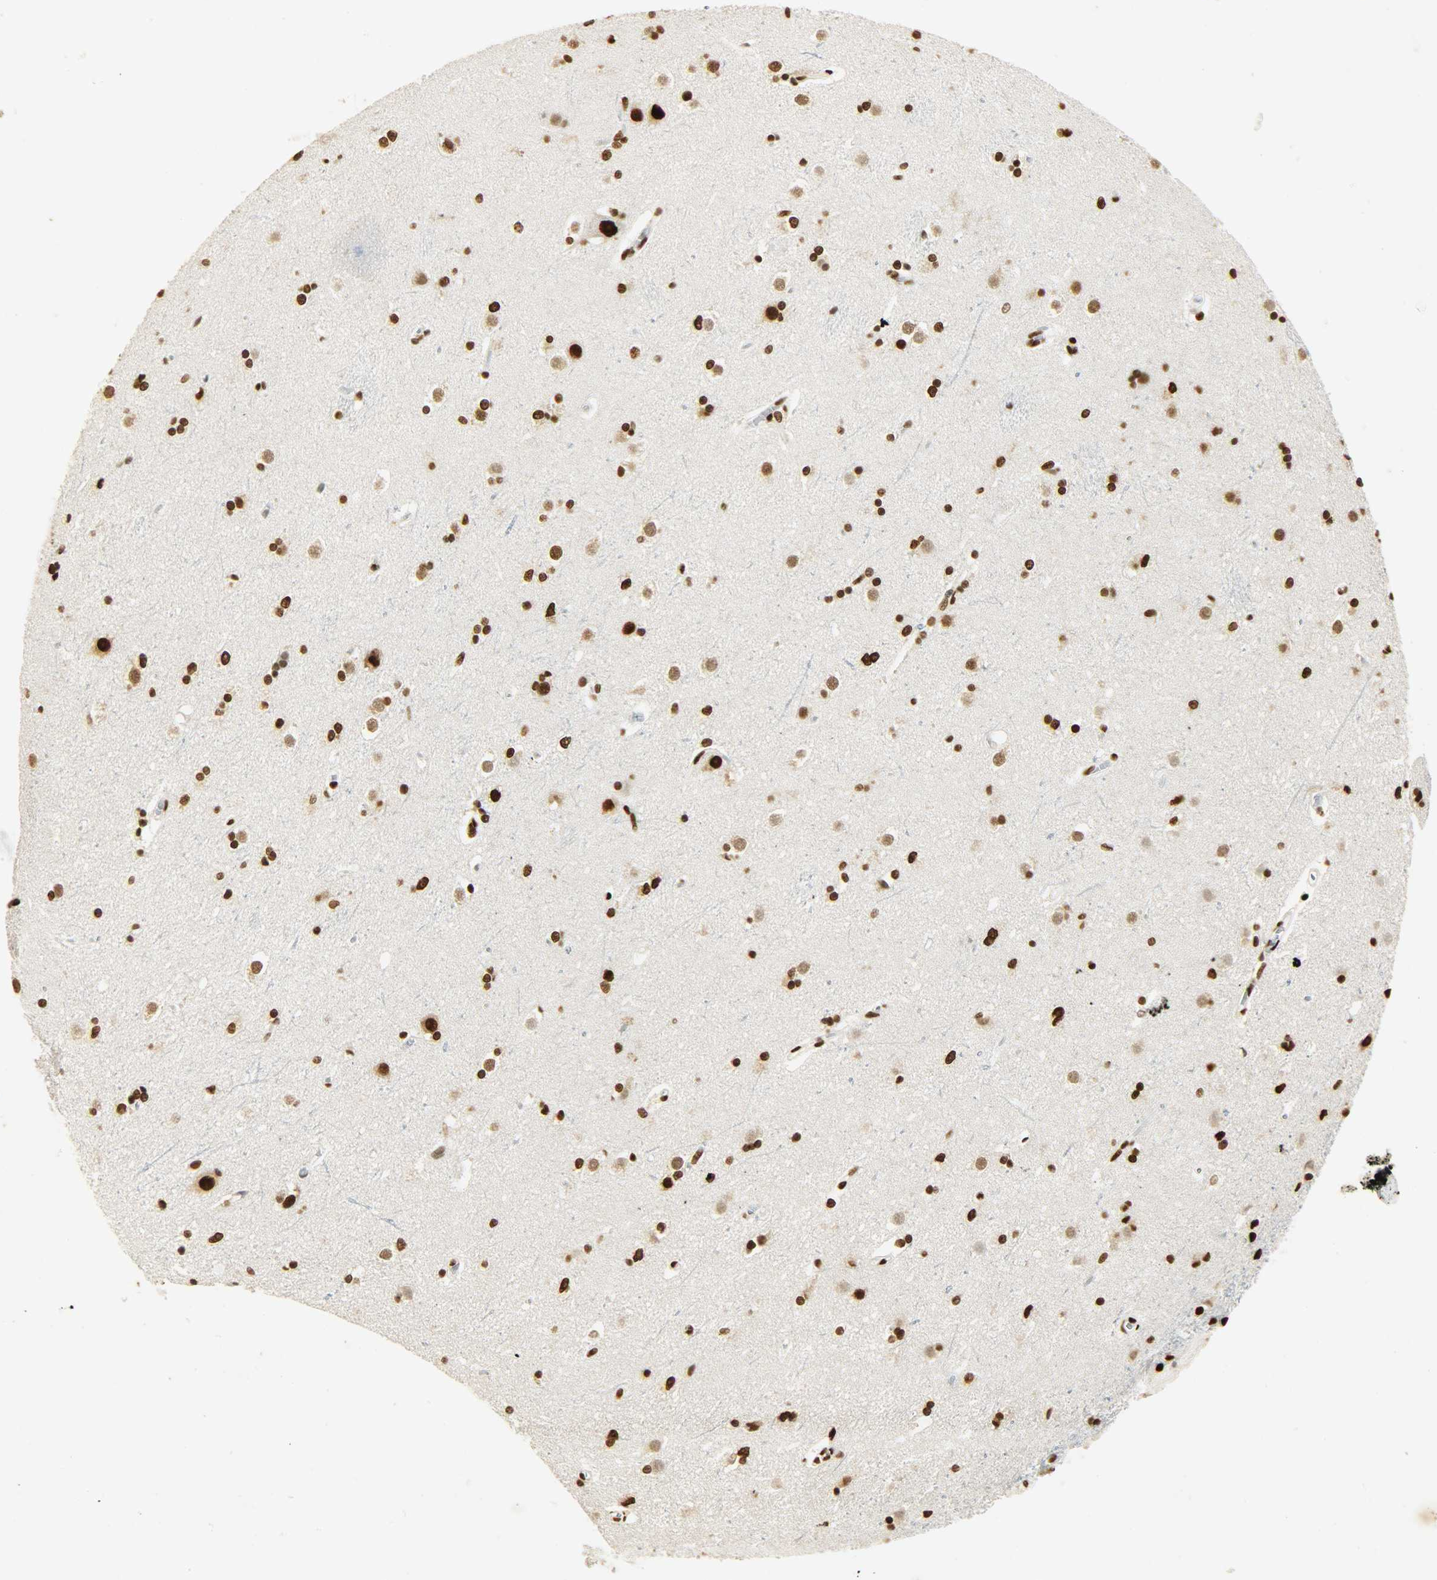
{"staining": {"intensity": "moderate", "quantity": ">75%", "location": "nuclear"}, "tissue": "caudate", "cell_type": "Glial cells", "image_type": "normal", "snomed": [{"axis": "morphology", "description": "Normal tissue, NOS"}, {"axis": "topography", "description": "Lateral ventricle wall"}], "caption": "Human caudate stained for a protein (brown) demonstrates moderate nuclear positive positivity in about >75% of glial cells.", "gene": "KHDRBS1", "patient": {"sex": "female", "age": 19}}